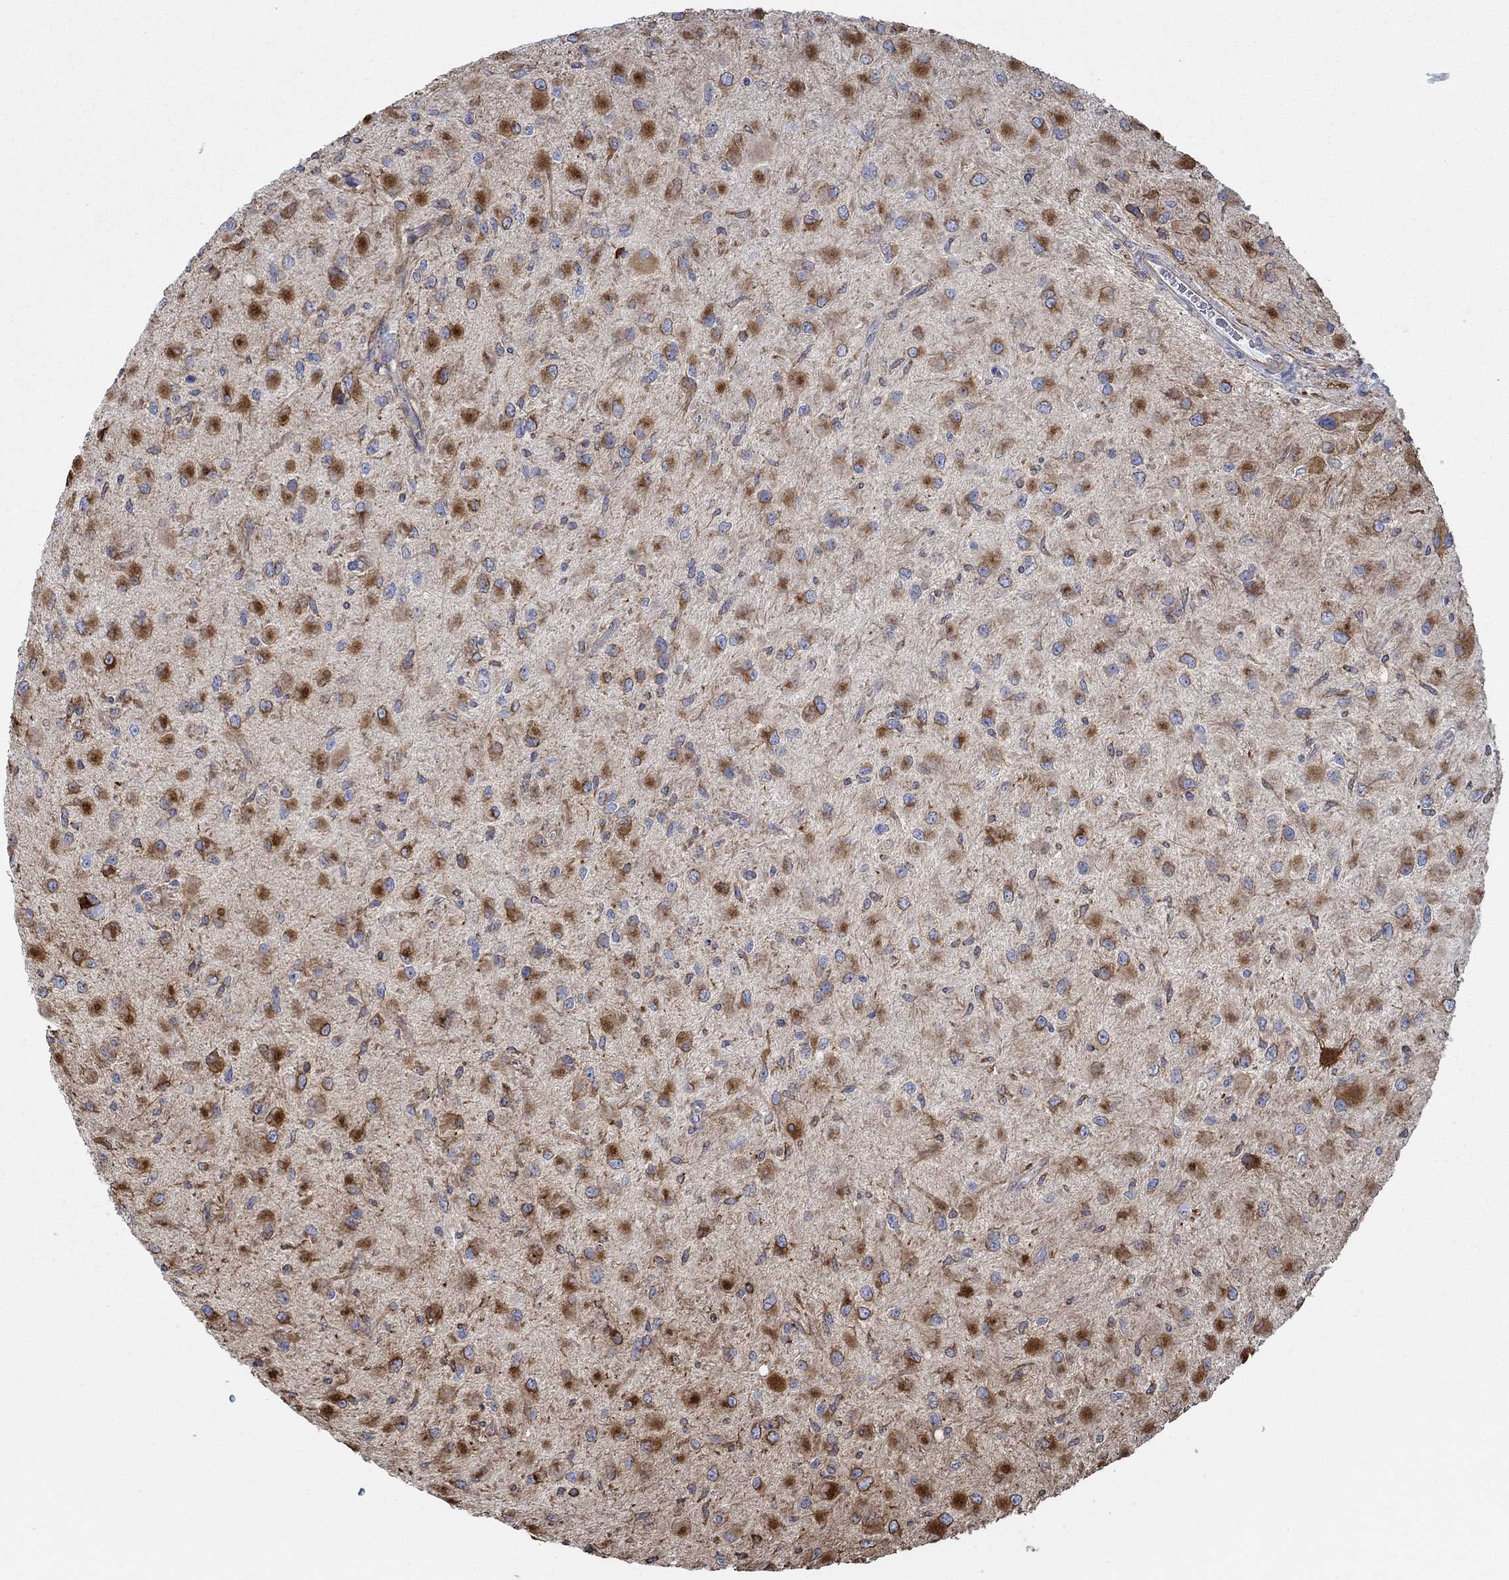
{"staining": {"intensity": "strong", "quantity": "25%-75%", "location": "cytoplasmic/membranous,nuclear"}, "tissue": "glioma", "cell_type": "Tumor cells", "image_type": "cancer", "snomed": [{"axis": "morphology", "description": "Glioma, malignant, High grade"}, {"axis": "topography", "description": "Cerebral cortex"}], "caption": "Immunohistochemistry photomicrograph of human malignant glioma (high-grade) stained for a protein (brown), which exhibits high levels of strong cytoplasmic/membranous and nuclear positivity in about 25%-75% of tumor cells.", "gene": "STC2", "patient": {"sex": "male", "age": 35}}